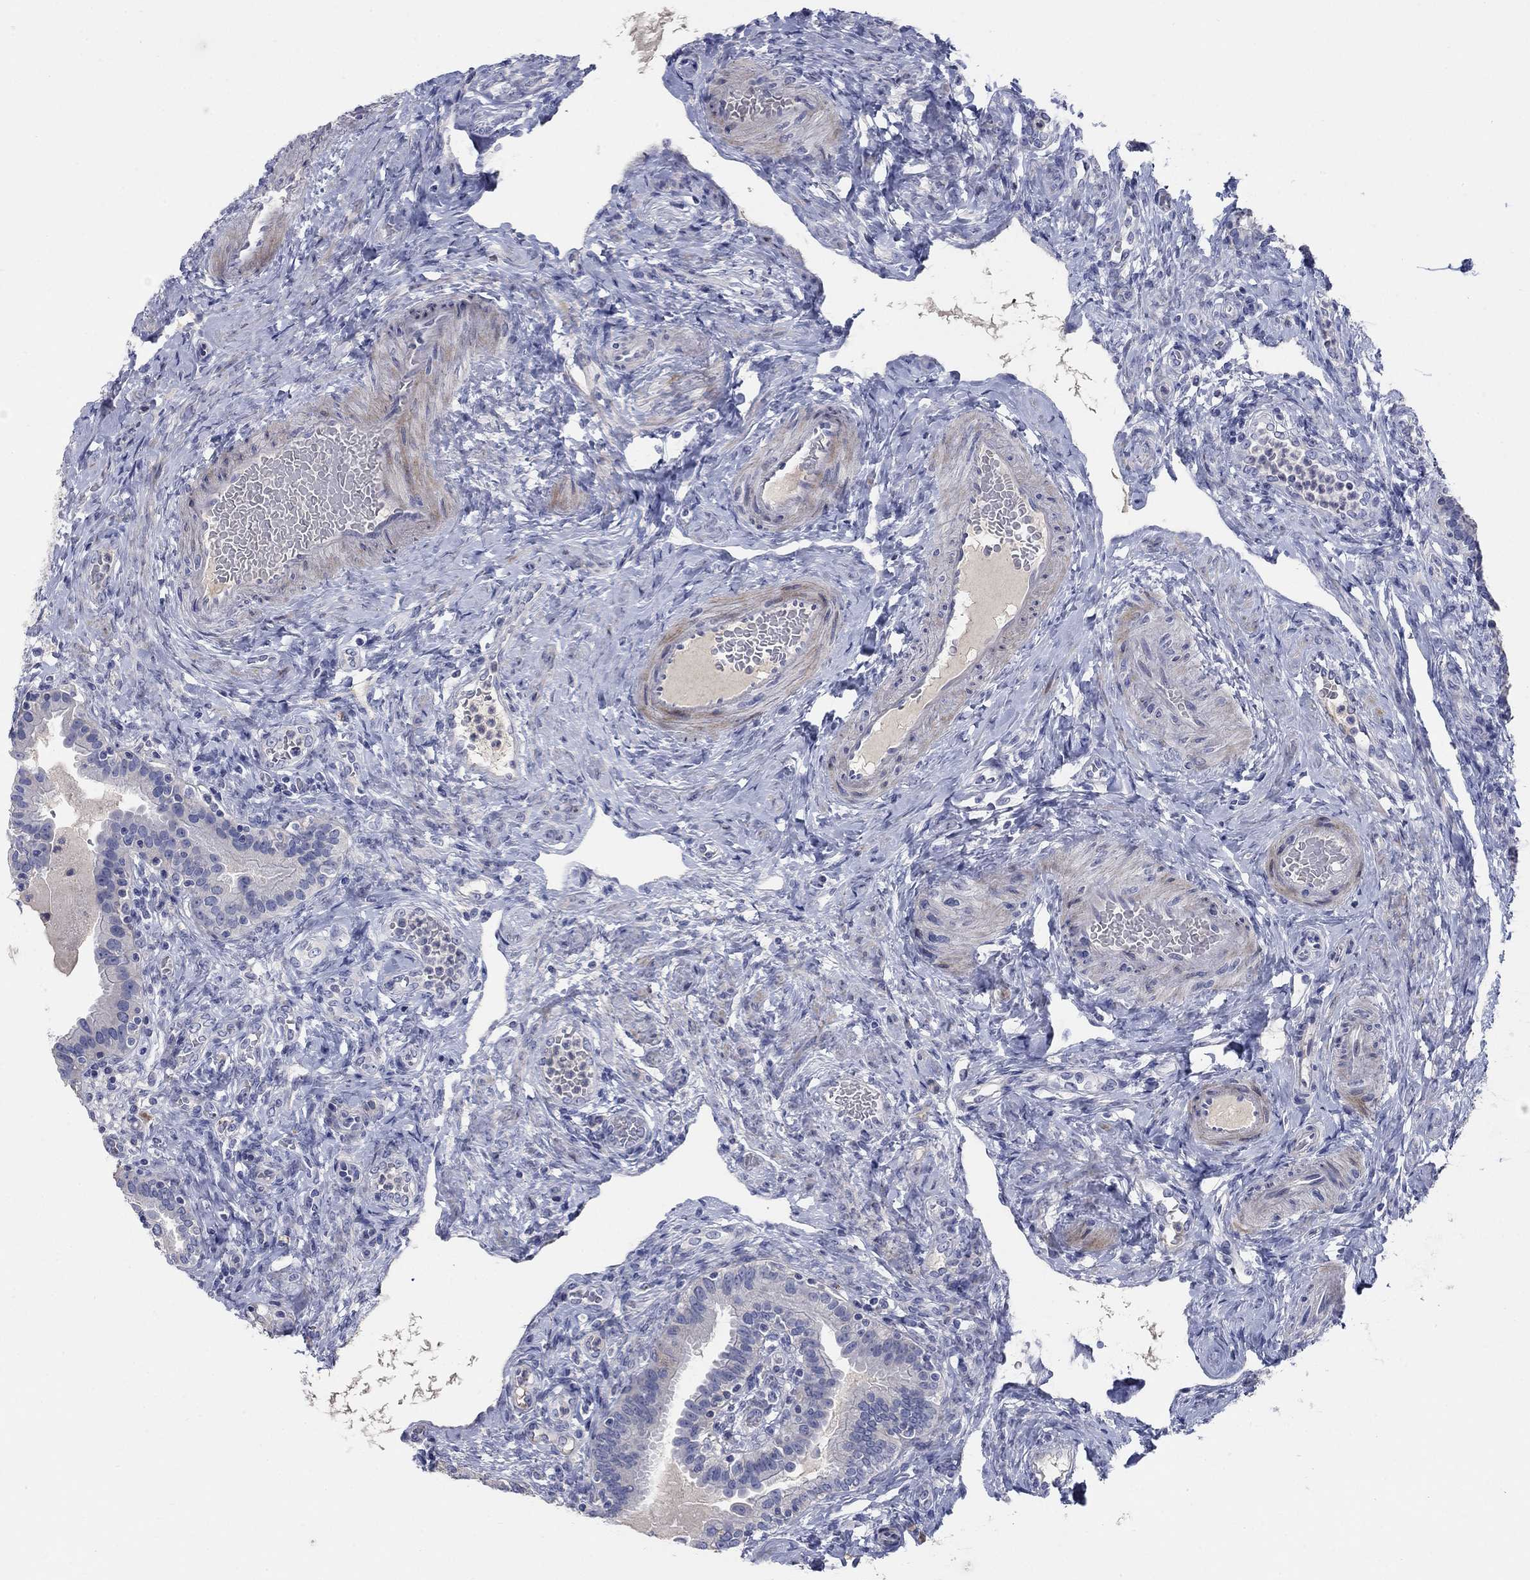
{"staining": {"intensity": "negative", "quantity": "none", "location": "none"}, "tissue": "fallopian tube", "cell_type": "Glandular cells", "image_type": "normal", "snomed": [{"axis": "morphology", "description": "Normal tissue, NOS"}, {"axis": "topography", "description": "Fallopian tube"}, {"axis": "topography", "description": "Ovary"}], "caption": "DAB (3,3'-diaminobenzidine) immunohistochemical staining of unremarkable fallopian tube reveals no significant staining in glandular cells.", "gene": "TMEM249", "patient": {"sex": "female", "age": 41}}